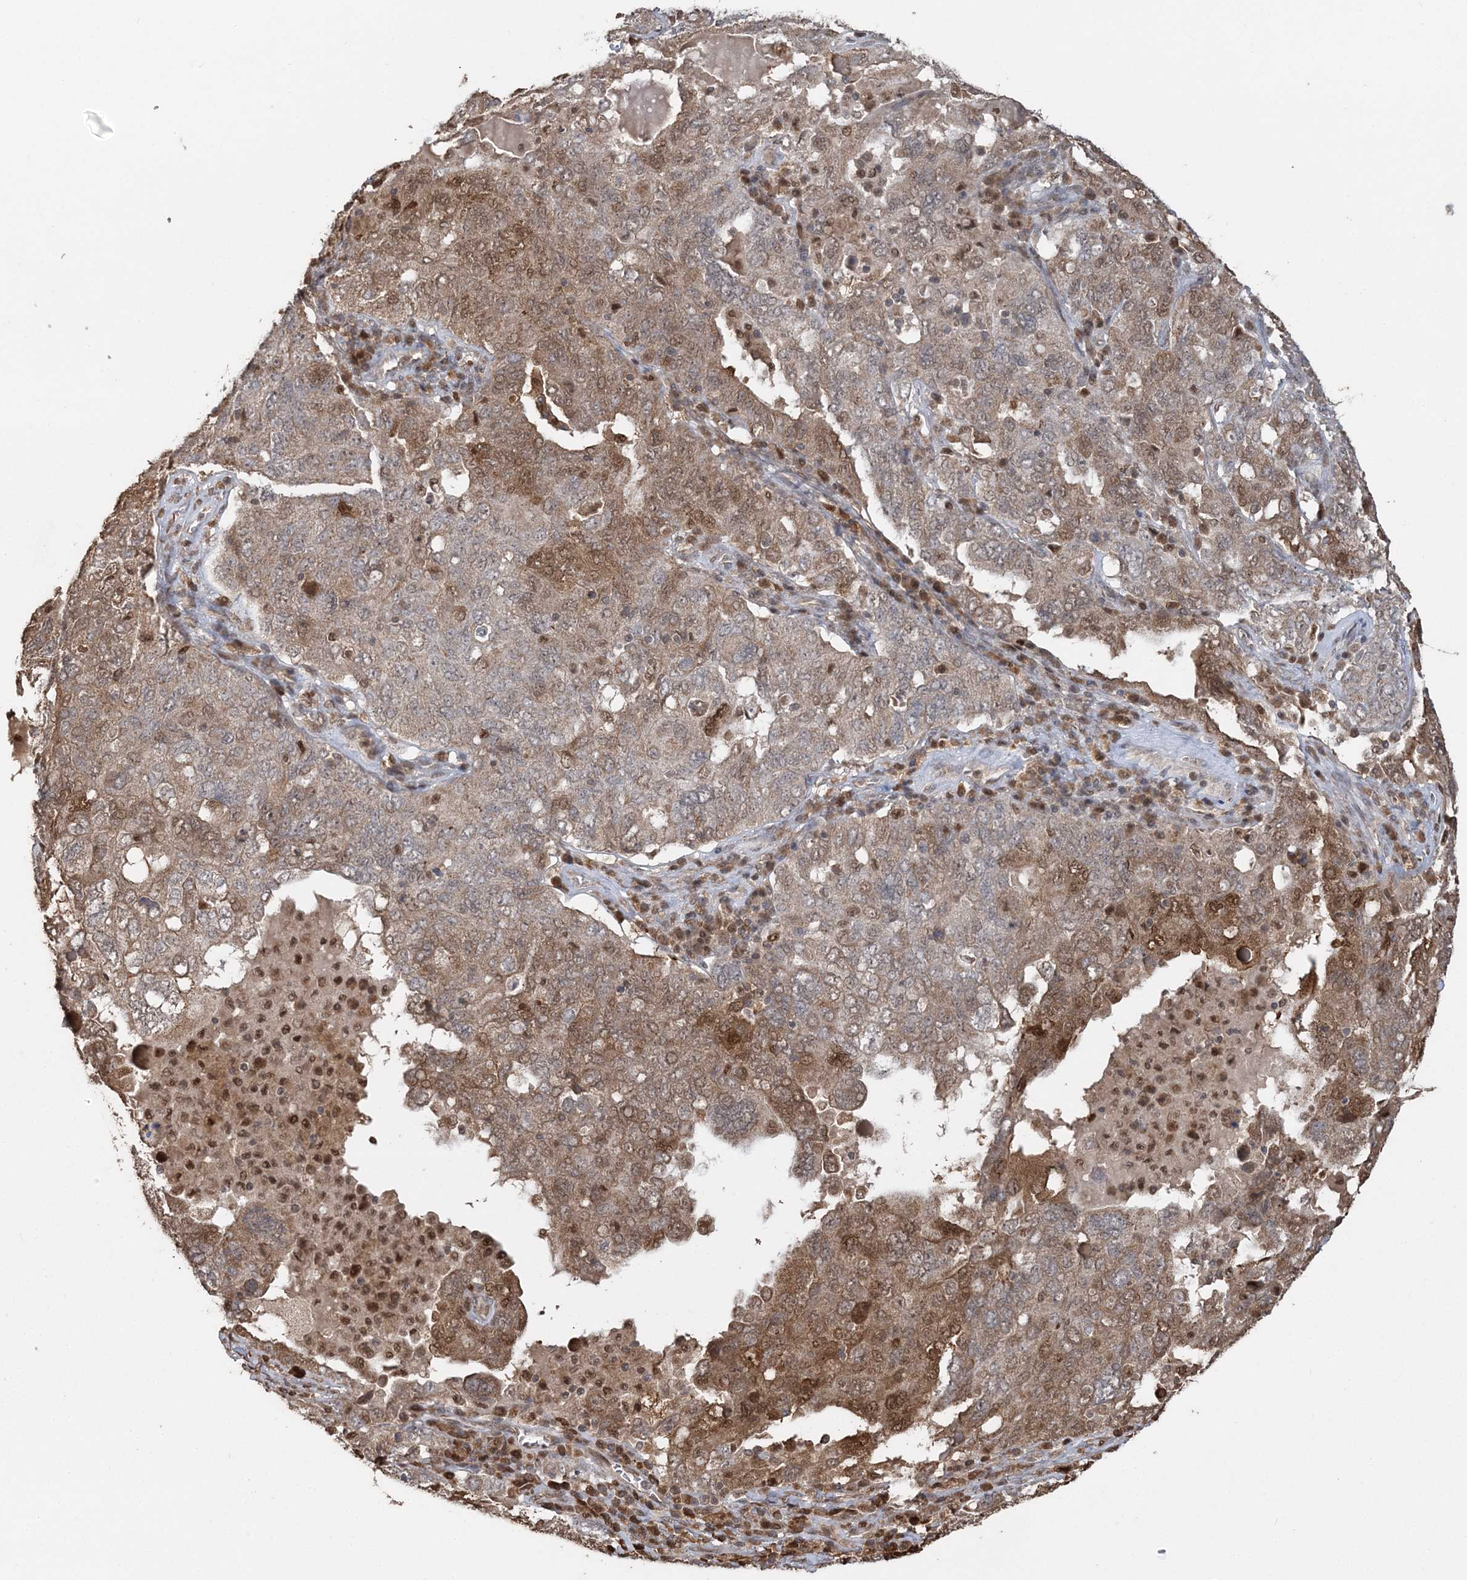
{"staining": {"intensity": "moderate", "quantity": "<25%", "location": "cytoplasmic/membranous,nuclear"}, "tissue": "ovarian cancer", "cell_type": "Tumor cells", "image_type": "cancer", "snomed": [{"axis": "morphology", "description": "Carcinoma, endometroid"}, {"axis": "topography", "description": "Ovary"}], "caption": "An immunohistochemistry photomicrograph of tumor tissue is shown. Protein staining in brown shows moderate cytoplasmic/membranous and nuclear positivity in endometroid carcinoma (ovarian) within tumor cells. Nuclei are stained in blue.", "gene": "SLU7", "patient": {"sex": "female", "age": 62}}